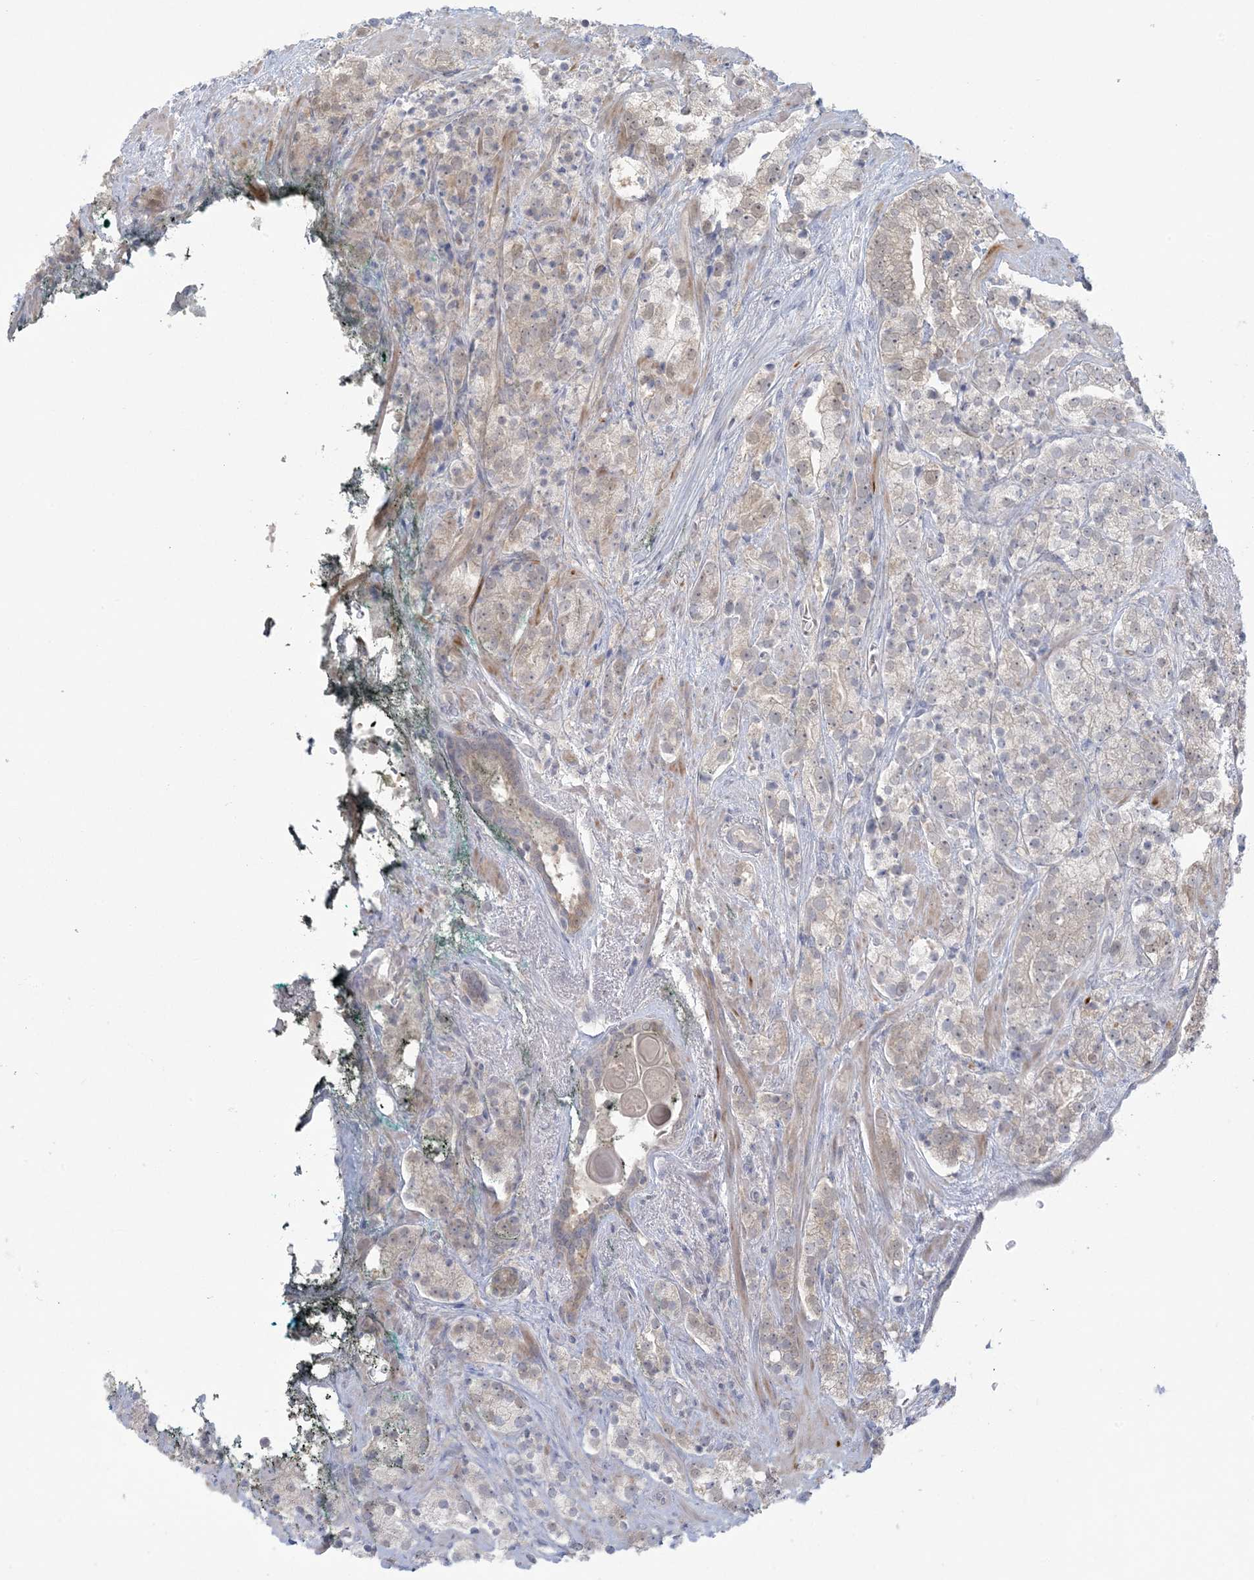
{"staining": {"intensity": "negative", "quantity": "none", "location": "none"}, "tissue": "prostate cancer", "cell_type": "Tumor cells", "image_type": "cancer", "snomed": [{"axis": "morphology", "description": "Adenocarcinoma, High grade"}, {"axis": "topography", "description": "Prostate"}], "caption": "An image of human prostate cancer is negative for staining in tumor cells.", "gene": "NRBP2", "patient": {"sex": "male", "age": 71}}